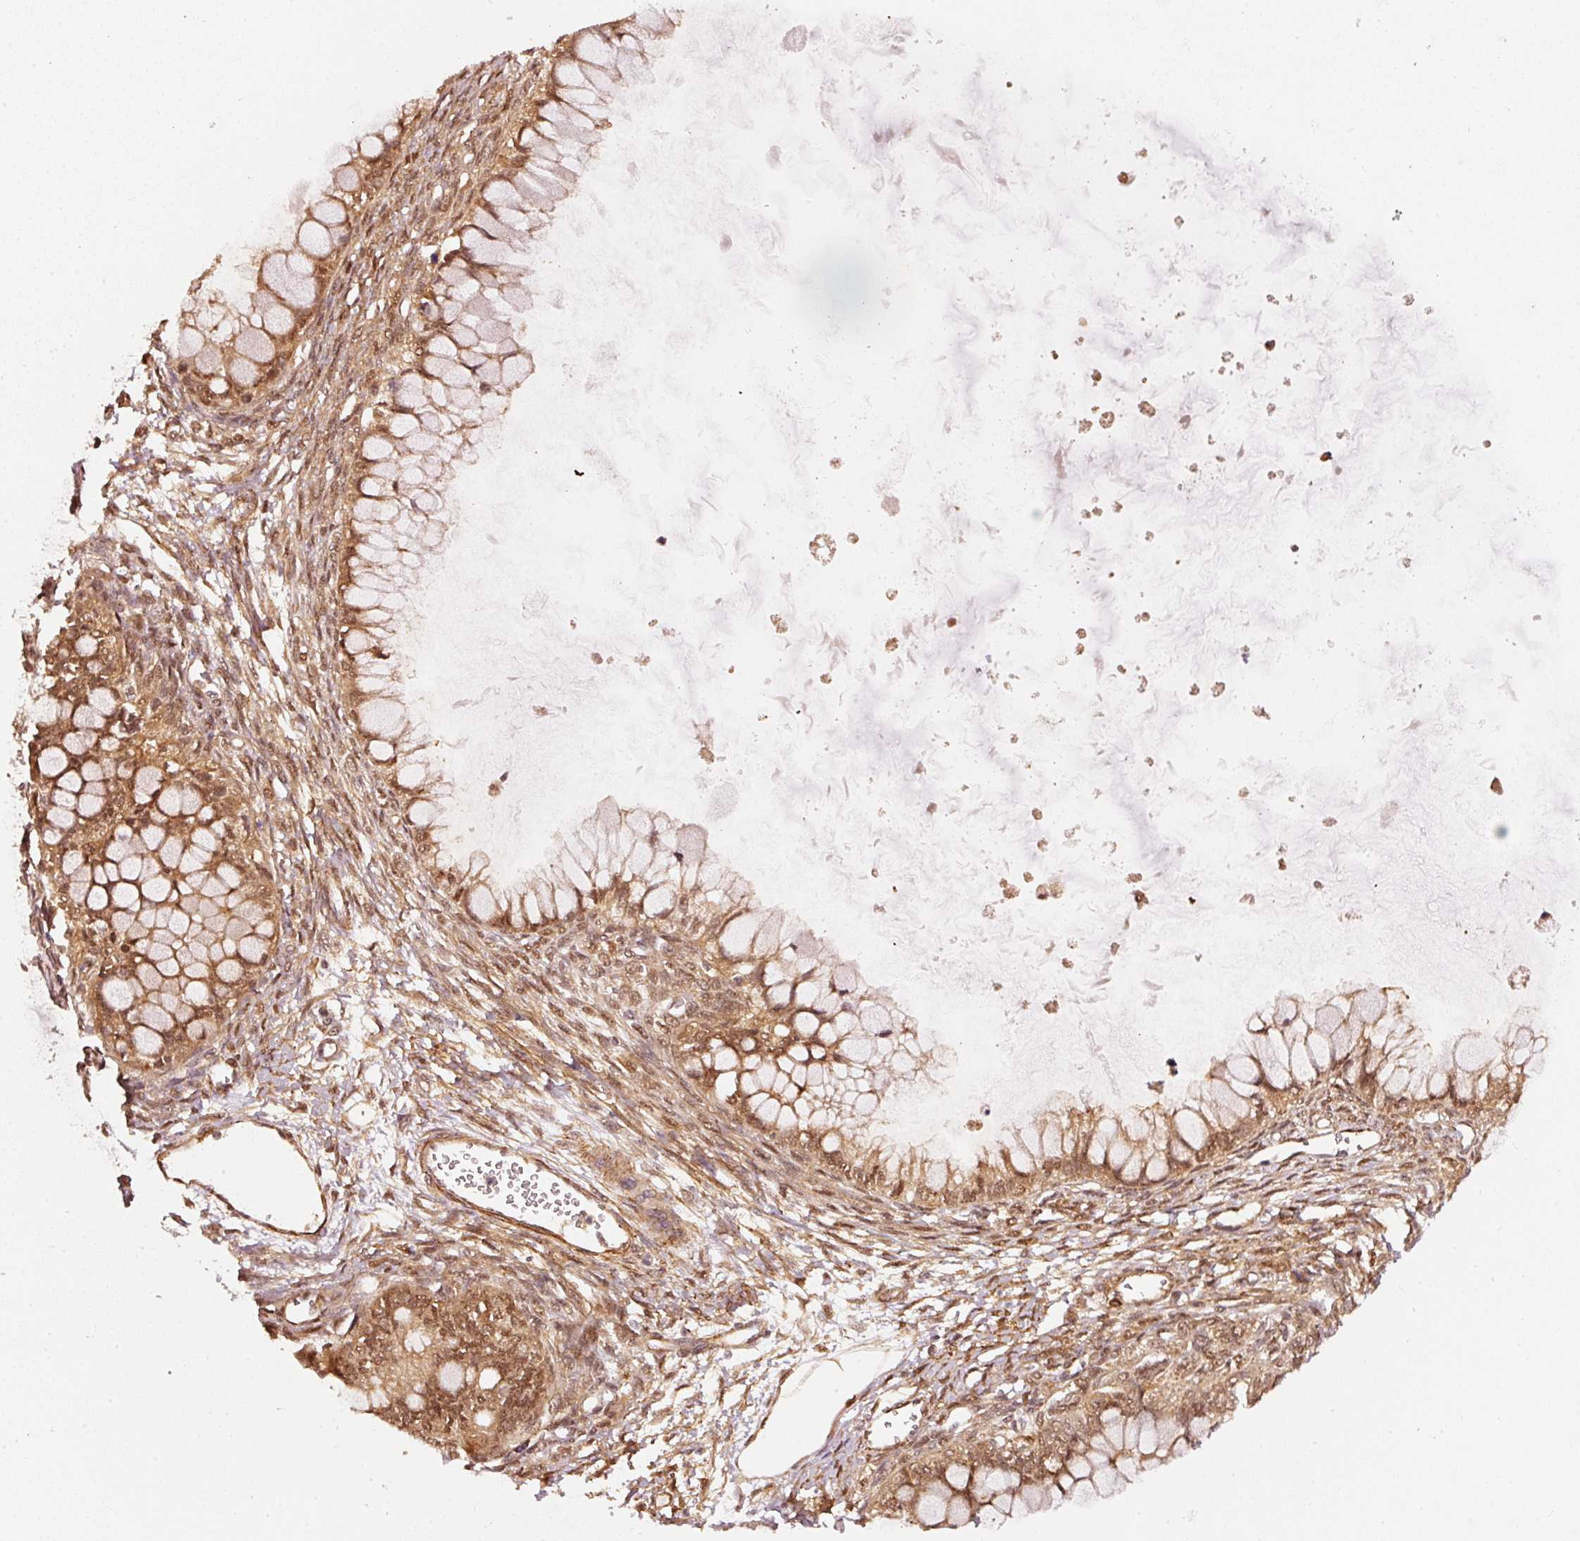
{"staining": {"intensity": "moderate", "quantity": ">75%", "location": "cytoplasmic/membranous,nuclear"}, "tissue": "ovarian cancer", "cell_type": "Tumor cells", "image_type": "cancer", "snomed": [{"axis": "morphology", "description": "Cystadenocarcinoma, mucinous, NOS"}, {"axis": "topography", "description": "Ovary"}], "caption": "A brown stain shows moderate cytoplasmic/membranous and nuclear expression of a protein in human ovarian cancer (mucinous cystadenocarcinoma) tumor cells. The staining was performed using DAB to visualize the protein expression in brown, while the nuclei were stained in blue with hematoxylin (Magnification: 20x).", "gene": "PSMD1", "patient": {"sex": "female", "age": 34}}